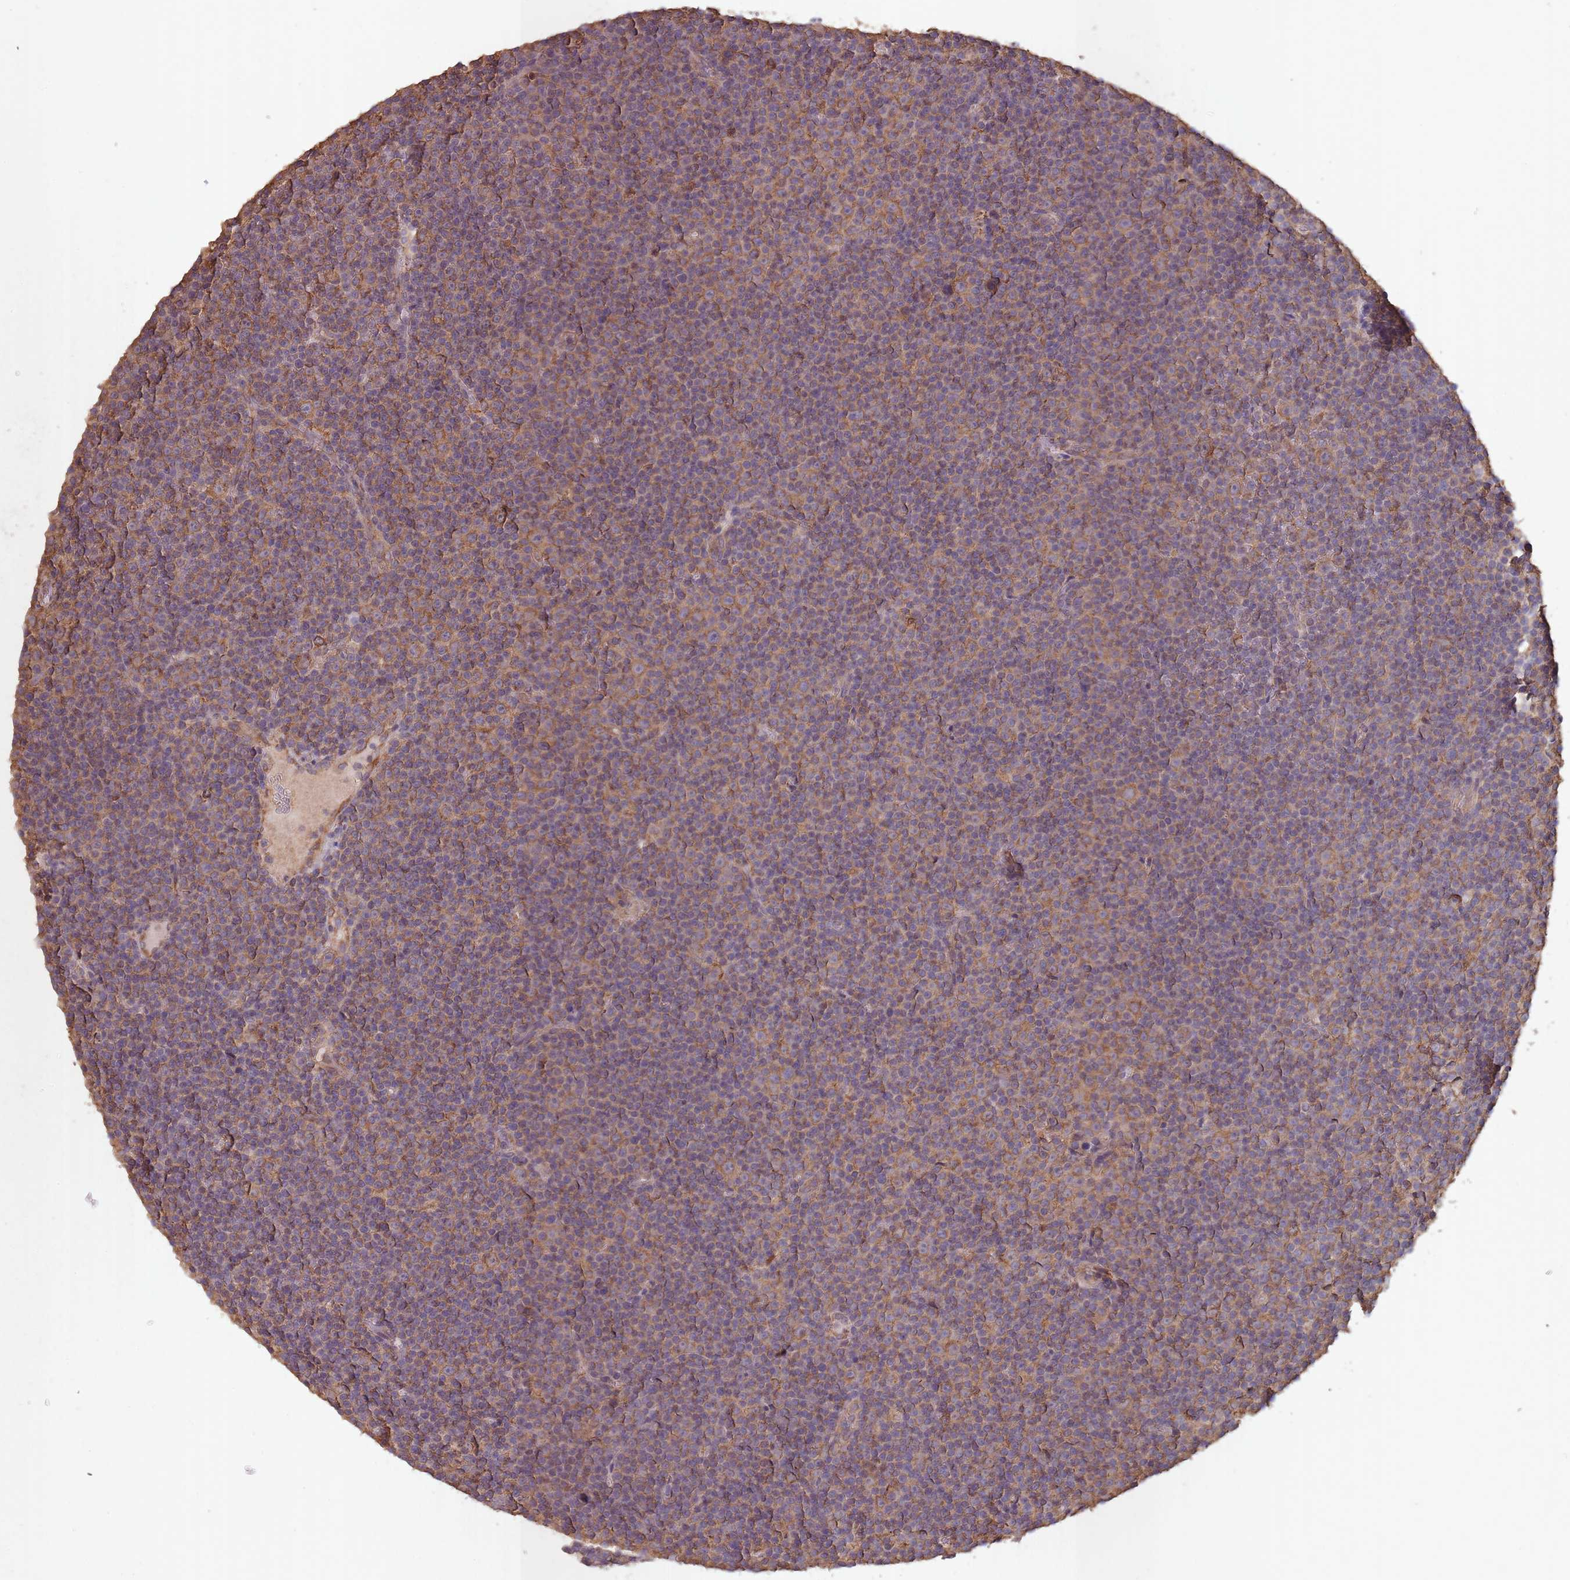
{"staining": {"intensity": "weak", "quantity": ">75%", "location": "cytoplasmic/membranous"}, "tissue": "lymphoma", "cell_type": "Tumor cells", "image_type": "cancer", "snomed": [{"axis": "morphology", "description": "Malignant lymphoma, non-Hodgkin's type, Low grade"}, {"axis": "topography", "description": "Lymph node"}], "caption": "Malignant lymphoma, non-Hodgkin's type (low-grade) stained with DAB immunohistochemistry (IHC) reveals low levels of weak cytoplasmic/membranous positivity in about >75% of tumor cells.", "gene": "SANBR", "patient": {"sex": "female", "age": 67}}